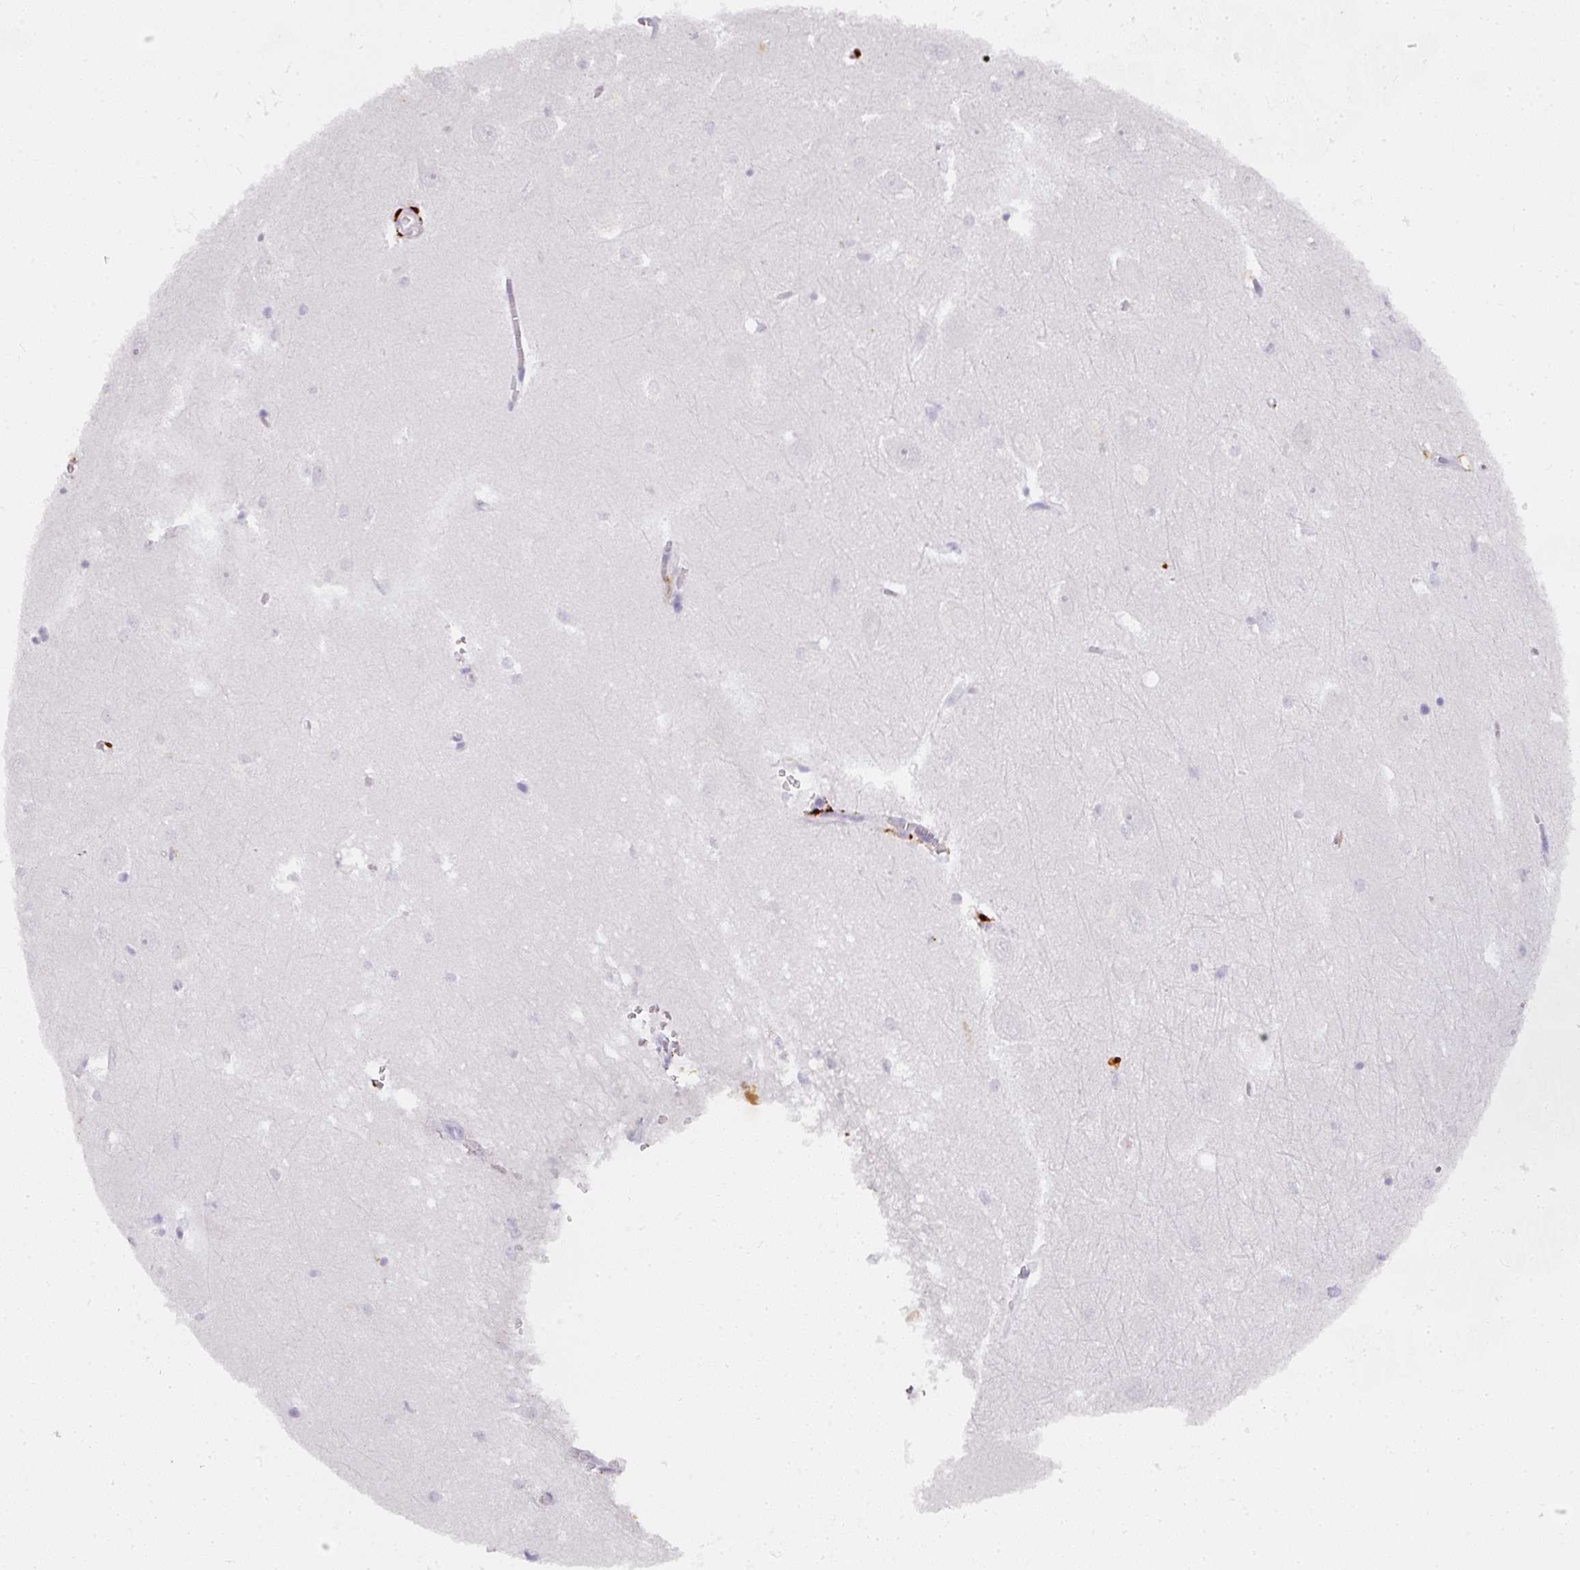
{"staining": {"intensity": "negative", "quantity": "none", "location": "none"}, "tissue": "hippocampus", "cell_type": "Glial cells", "image_type": "normal", "snomed": [{"axis": "morphology", "description": "Normal tissue, NOS"}, {"axis": "topography", "description": "Hippocampus"}], "caption": "DAB (3,3'-diaminobenzidine) immunohistochemical staining of normal hippocampus demonstrates no significant staining in glial cells. (DAB immunohistochemistry (IHC), high magnification).", "gene": "MMACHC", "patient": {"sex": "female", "age": 64}}